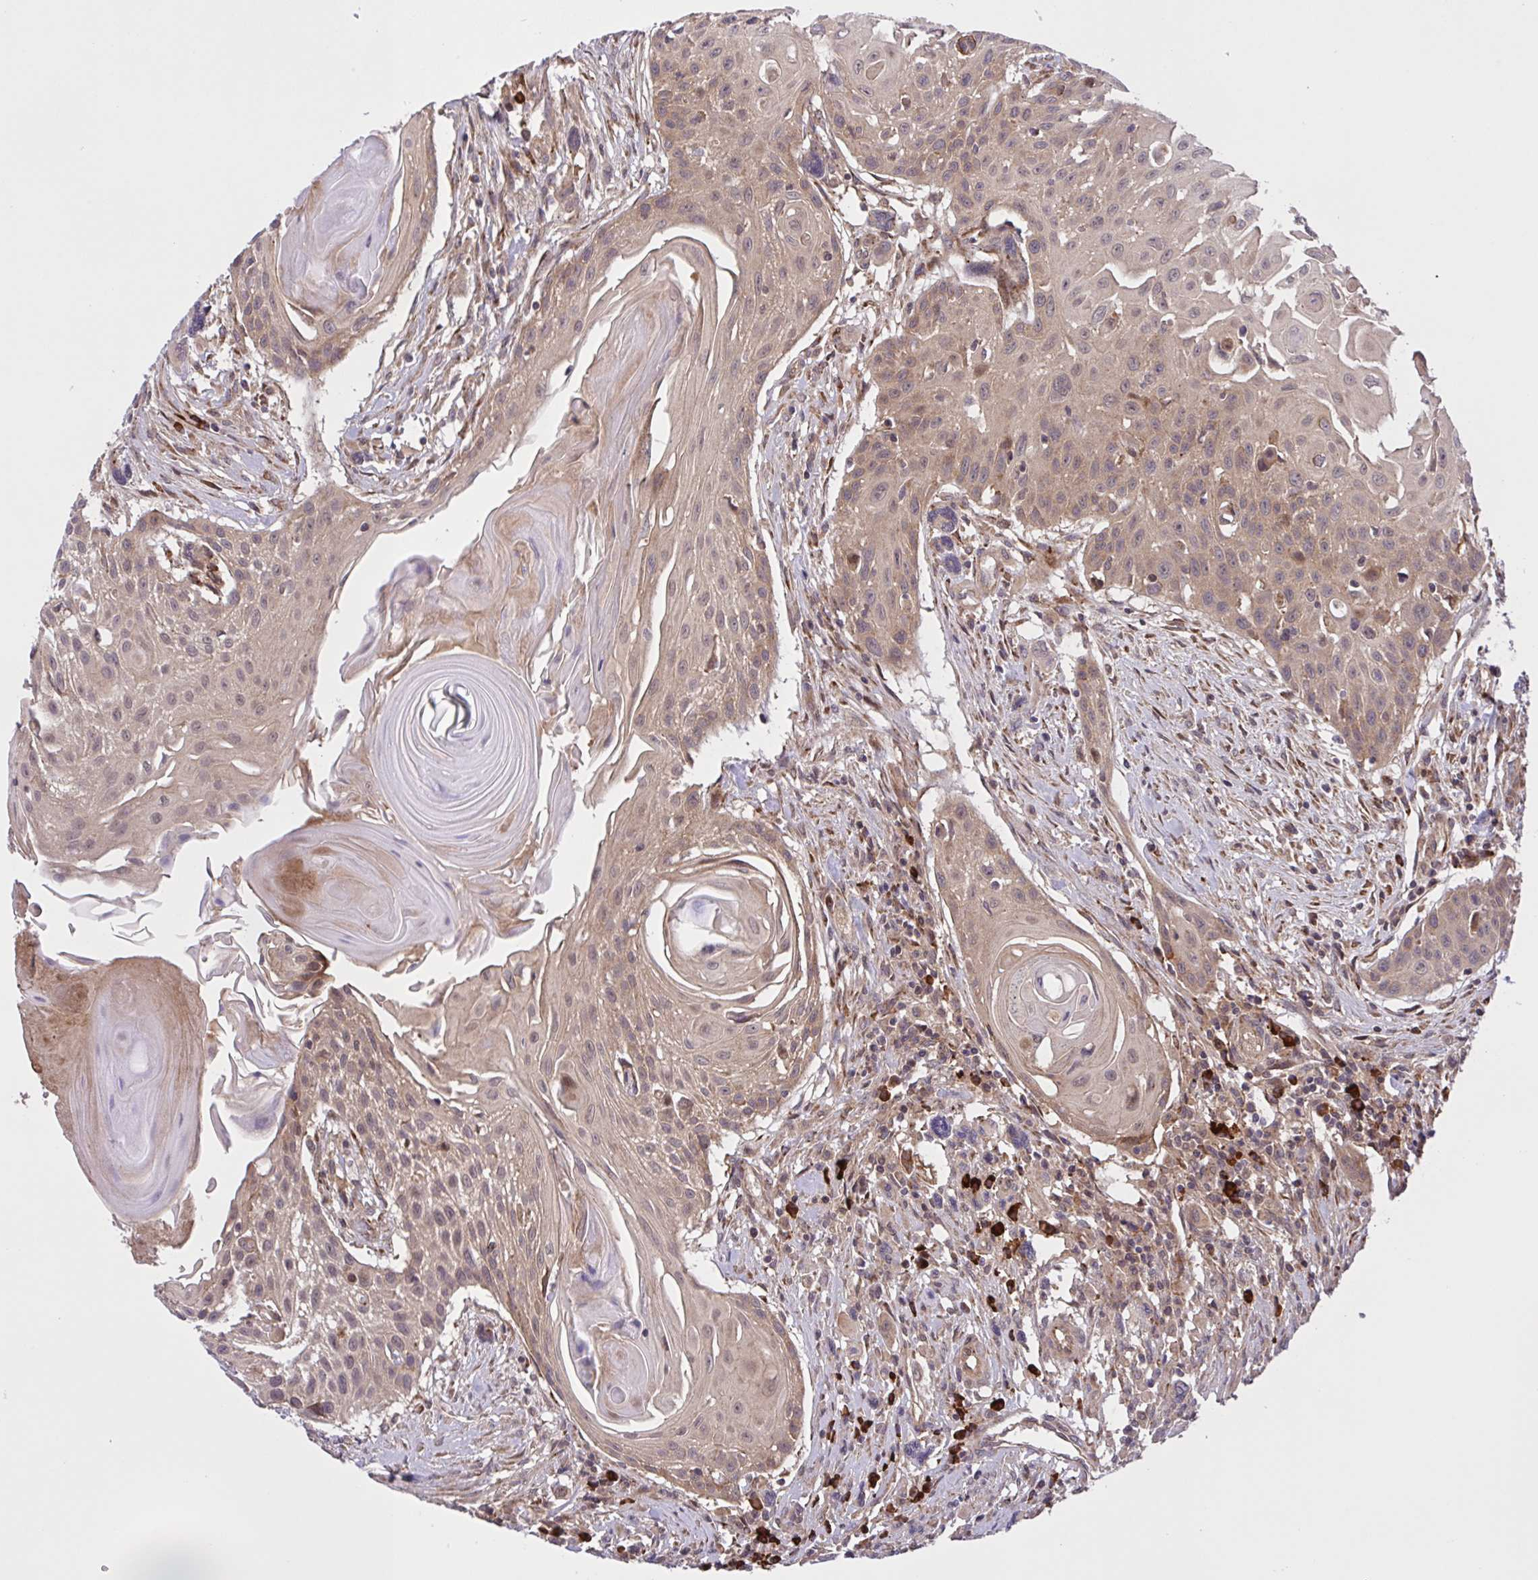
{"staining": {"intensity": "weak", "quantity": ">75%", "location": "cytoplasmic/membranous,nuclear"}, "tissue": "head and neck cancer", "cell_type": "Tumor cells", "image_type": "cancer", "snomed": [{"axis": "morphology", "description": "Squamous cell carcinoma, NOS"}, {"axis": "topography", "description": "Lymph node"}, {"axis": "topography", "description": "Salivary gland"}, {"axis": "topography", "description": "Head-Neck"}], "caption": "A brown stain shows weak cytoplasmic/membranous and nuclear staining of a protein in human head and neck cancer (squamous cell carcinoma) tumor cells. The protein is shown in brown color, while the nuclei are stained blue.", "gene": "INTS10", "patient": {"sex": "female", "age": 74}}